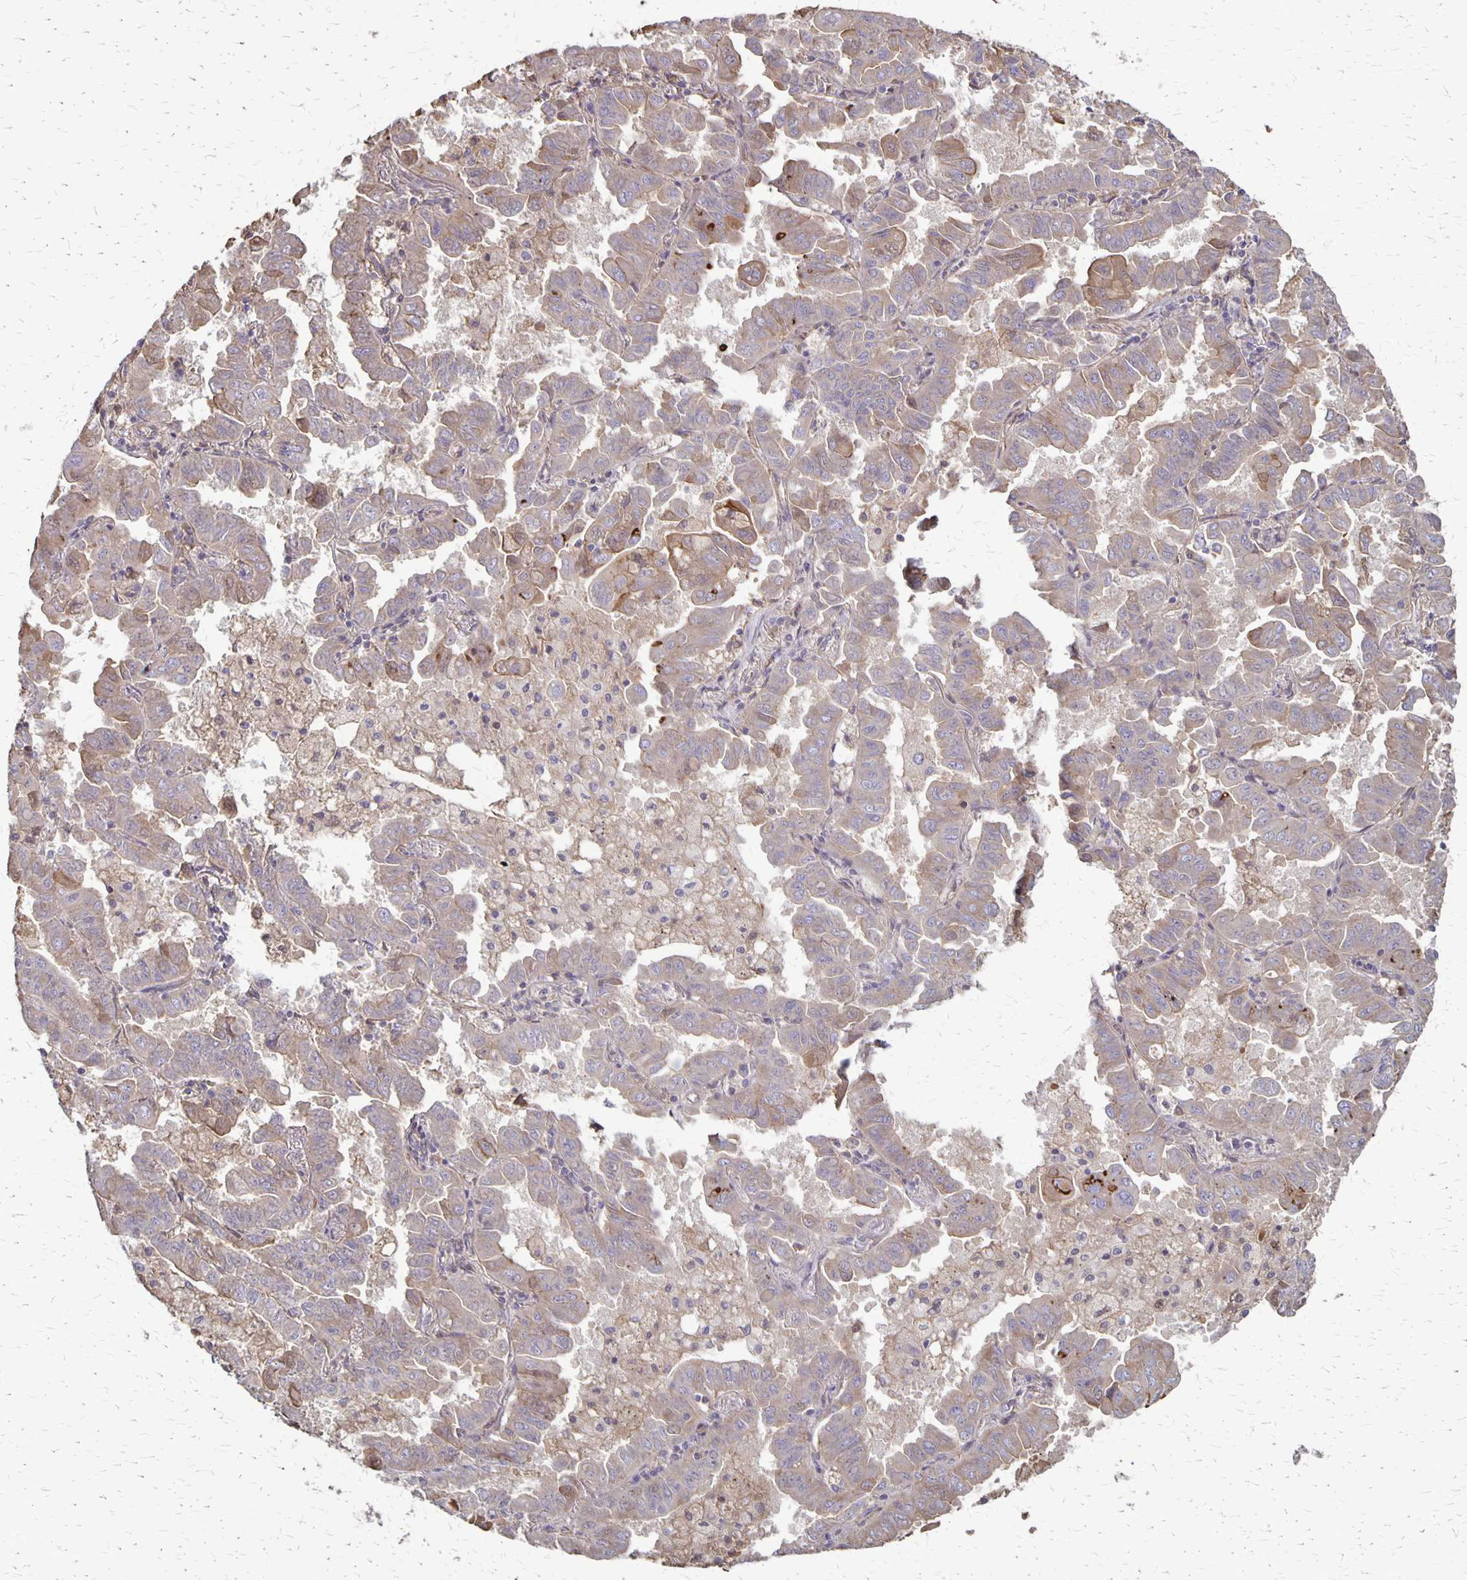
{"staining": {"intensity": "weak", "quantity": "<25%", "location": "cytoplasmic/membranous"}, "tissue": "lung cancer", "cell_type": "Tumor cells", "image_type": "cancer", "snomed": [{"axis": "morphology", "description": "Adenocarcinoma, NOS"}, {"axis": "topography", "description": "Lung"}], "caption": "A micrograph of lung adenocarcinoma stained for a protein shows no brown staining in tumor cells.", "gene": "PROM2", "patient": {"sex": "male", "age": 64}}